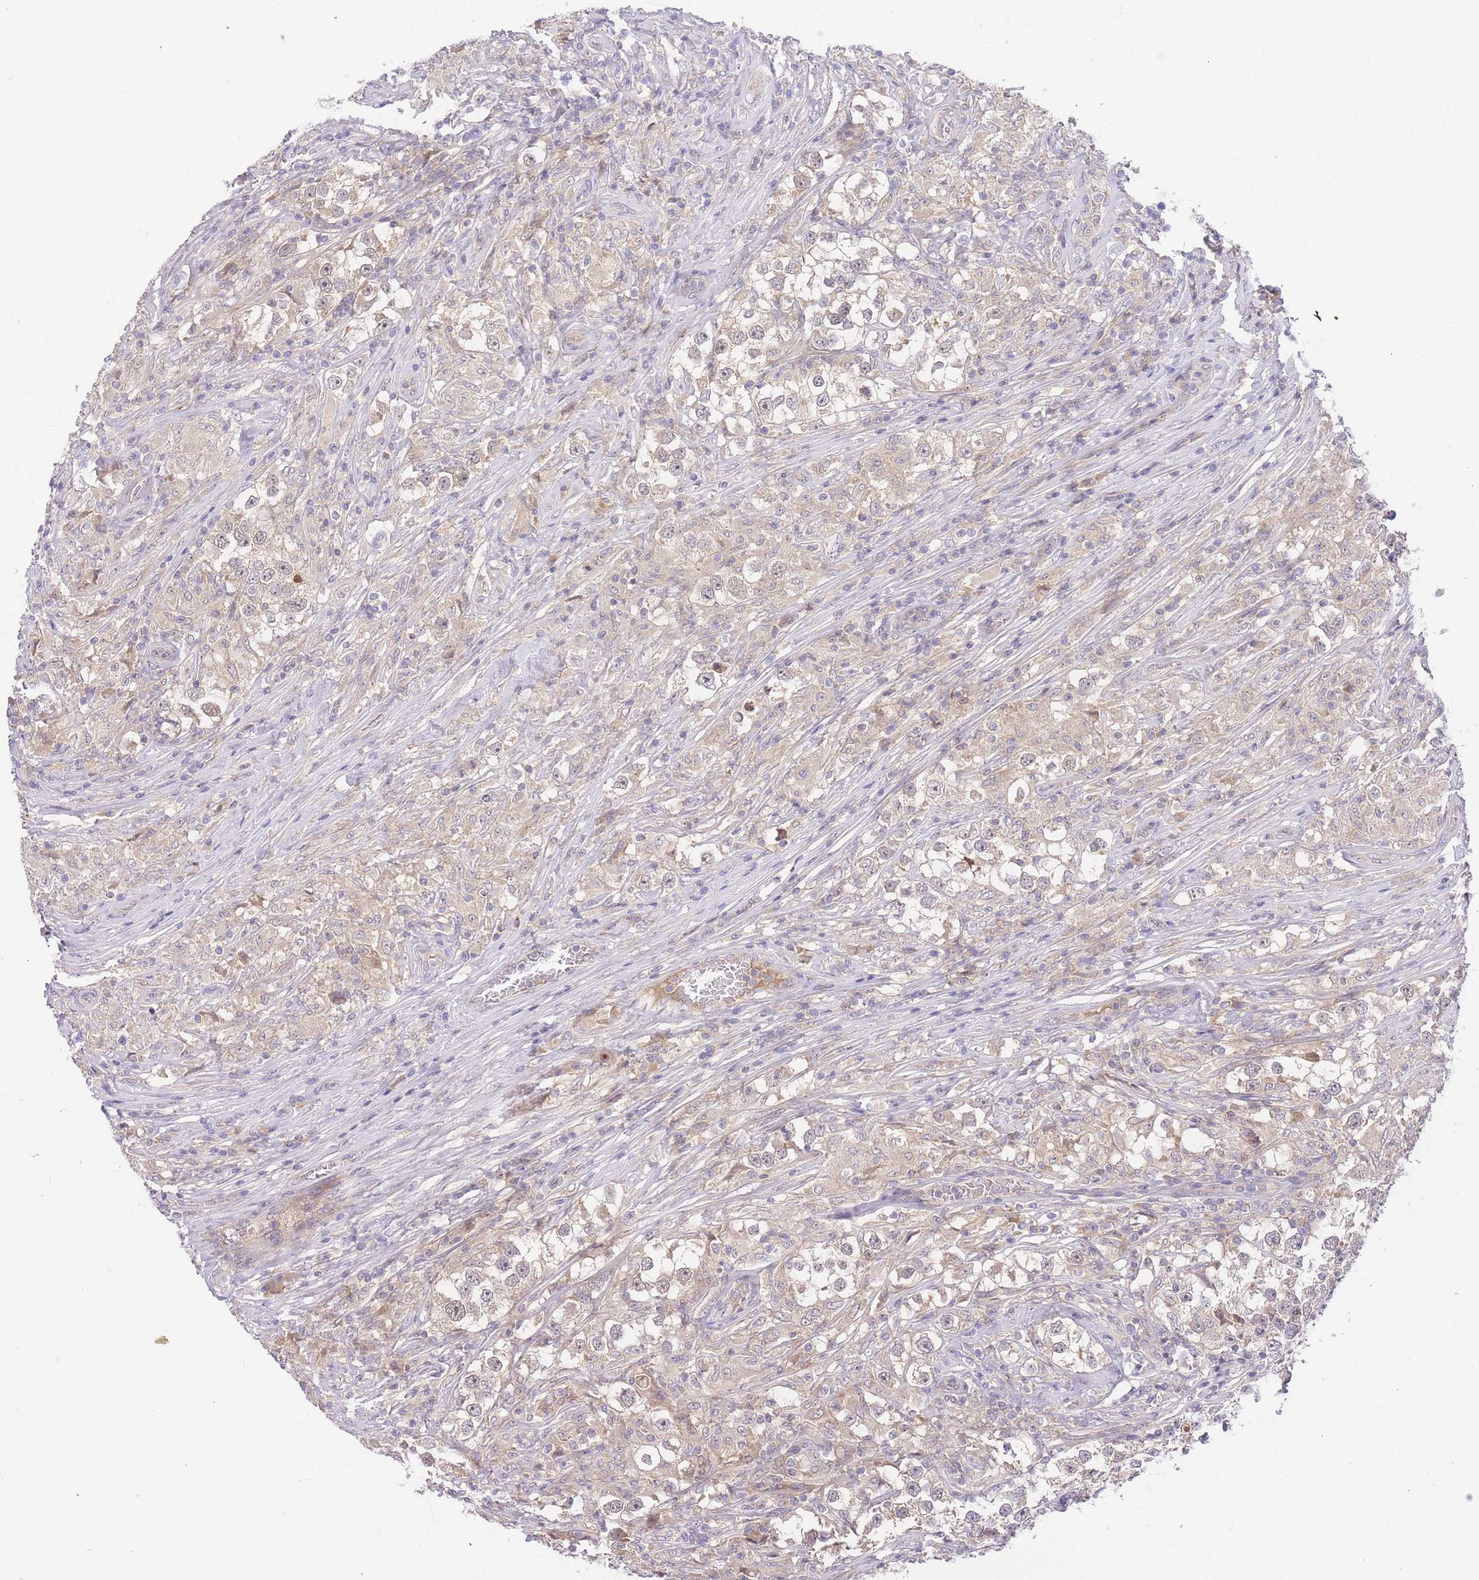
{"staining": {"intensity": "negative", "quantity": "none", "location": "none"}, "tissue": "testis cancer", "cell_type": "Tumor cells", "image_type": "cancer", "snomed": [{"axis": "morphology", "description": "Seminoma, NOS"}, {"axis": "topography", "description": "Testis"}], "caption": "Testis cancer was stained to show a protein in brown. There is no significant staining in tumor cells. Nuclei are stained in blue.", "gene": "ZNF577", "patient": {"sex": "male", "age": 46}}